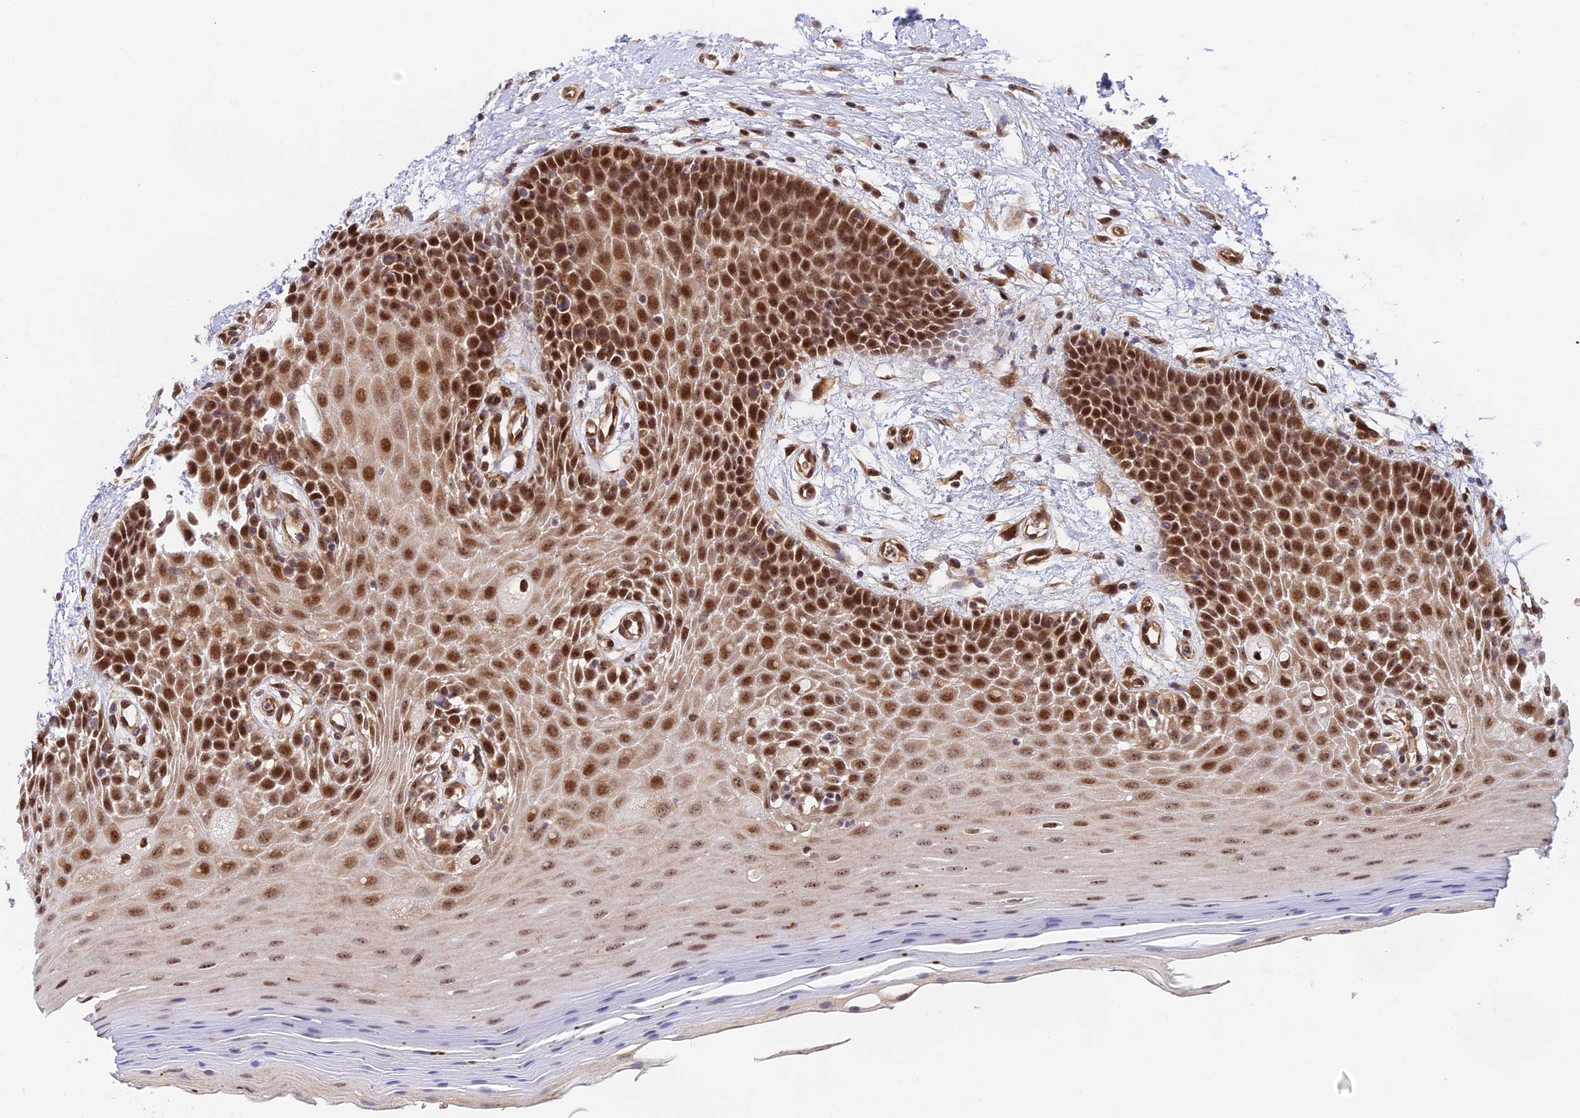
{"staining": {"intensity": "strong", "quantity": ">75%", "location": "nuclear"}, "tissue": "oral mucosa", "cell_type": "Squamous epithelial cells", "image_type": "normal", "snomed": [{"axis": "morphology", "description": "Normal tissue, NOS"}, {"axis": "topography", "description": "Oral tissue"}, {"axis": "topography", "description": "Tounge, NOS"}], "caption": "High-power microscopy captured an immunohistochemistry (IHC) image of unremarkable oral mucosa, revealing strong nuclear positivity in about >75% of squamous epithelial cells. (DAB IHC with brightfield microscopy, high magnification).", "gene": "UFSP2", "patient": {"sex": "male", "age": 47}}